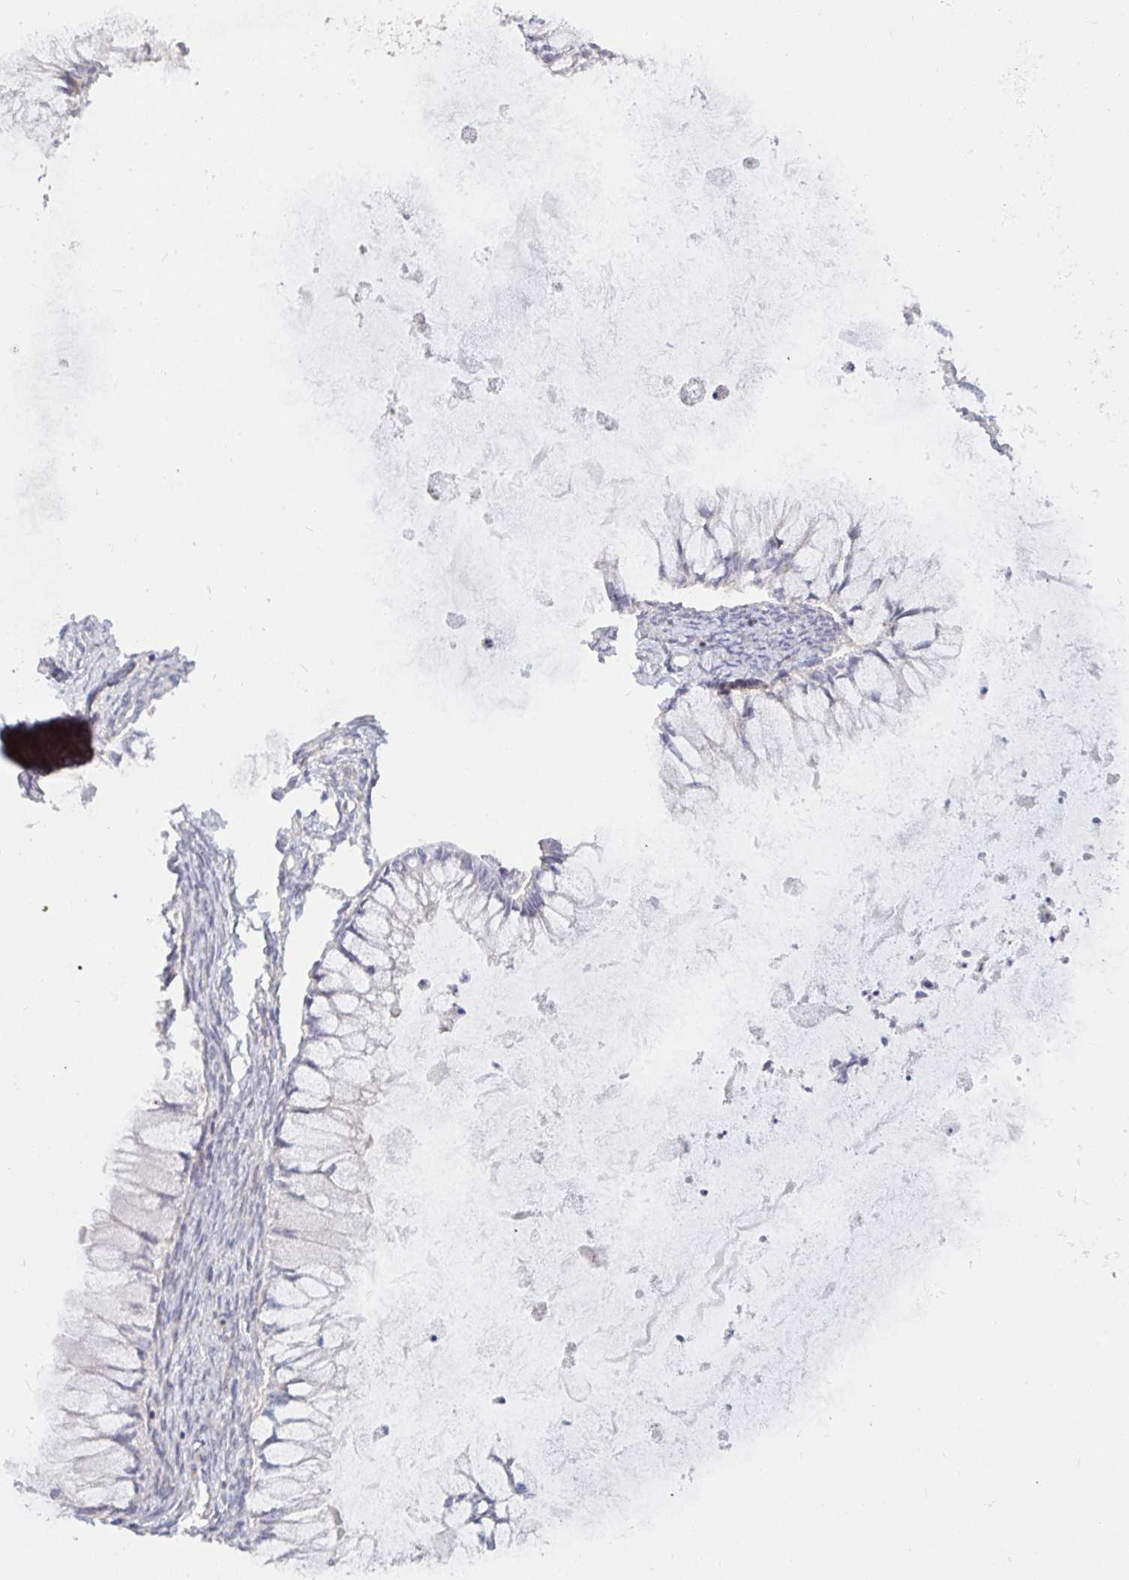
{"staining": {"intensity": "negative", "quantity": "none", "location": "none"}, "tissue": "ovarian cancer", "cell_type": "Tumor cells", "image_type": "cancer", "snomed": [{"axis": "morphology", "description": "Cystadenocarcinoma, mucinous, NOS"}, {"axis": "topography", "description": "Ovary"}], "caption": "Ovarian cancer (mucinous cystadenocarcinoma) stained for a protein using immunohistochemistry (IHC) shows no positivity tumor cells.", "gene": "SSH2", "patient": {"sex": "female", "age": 34}}